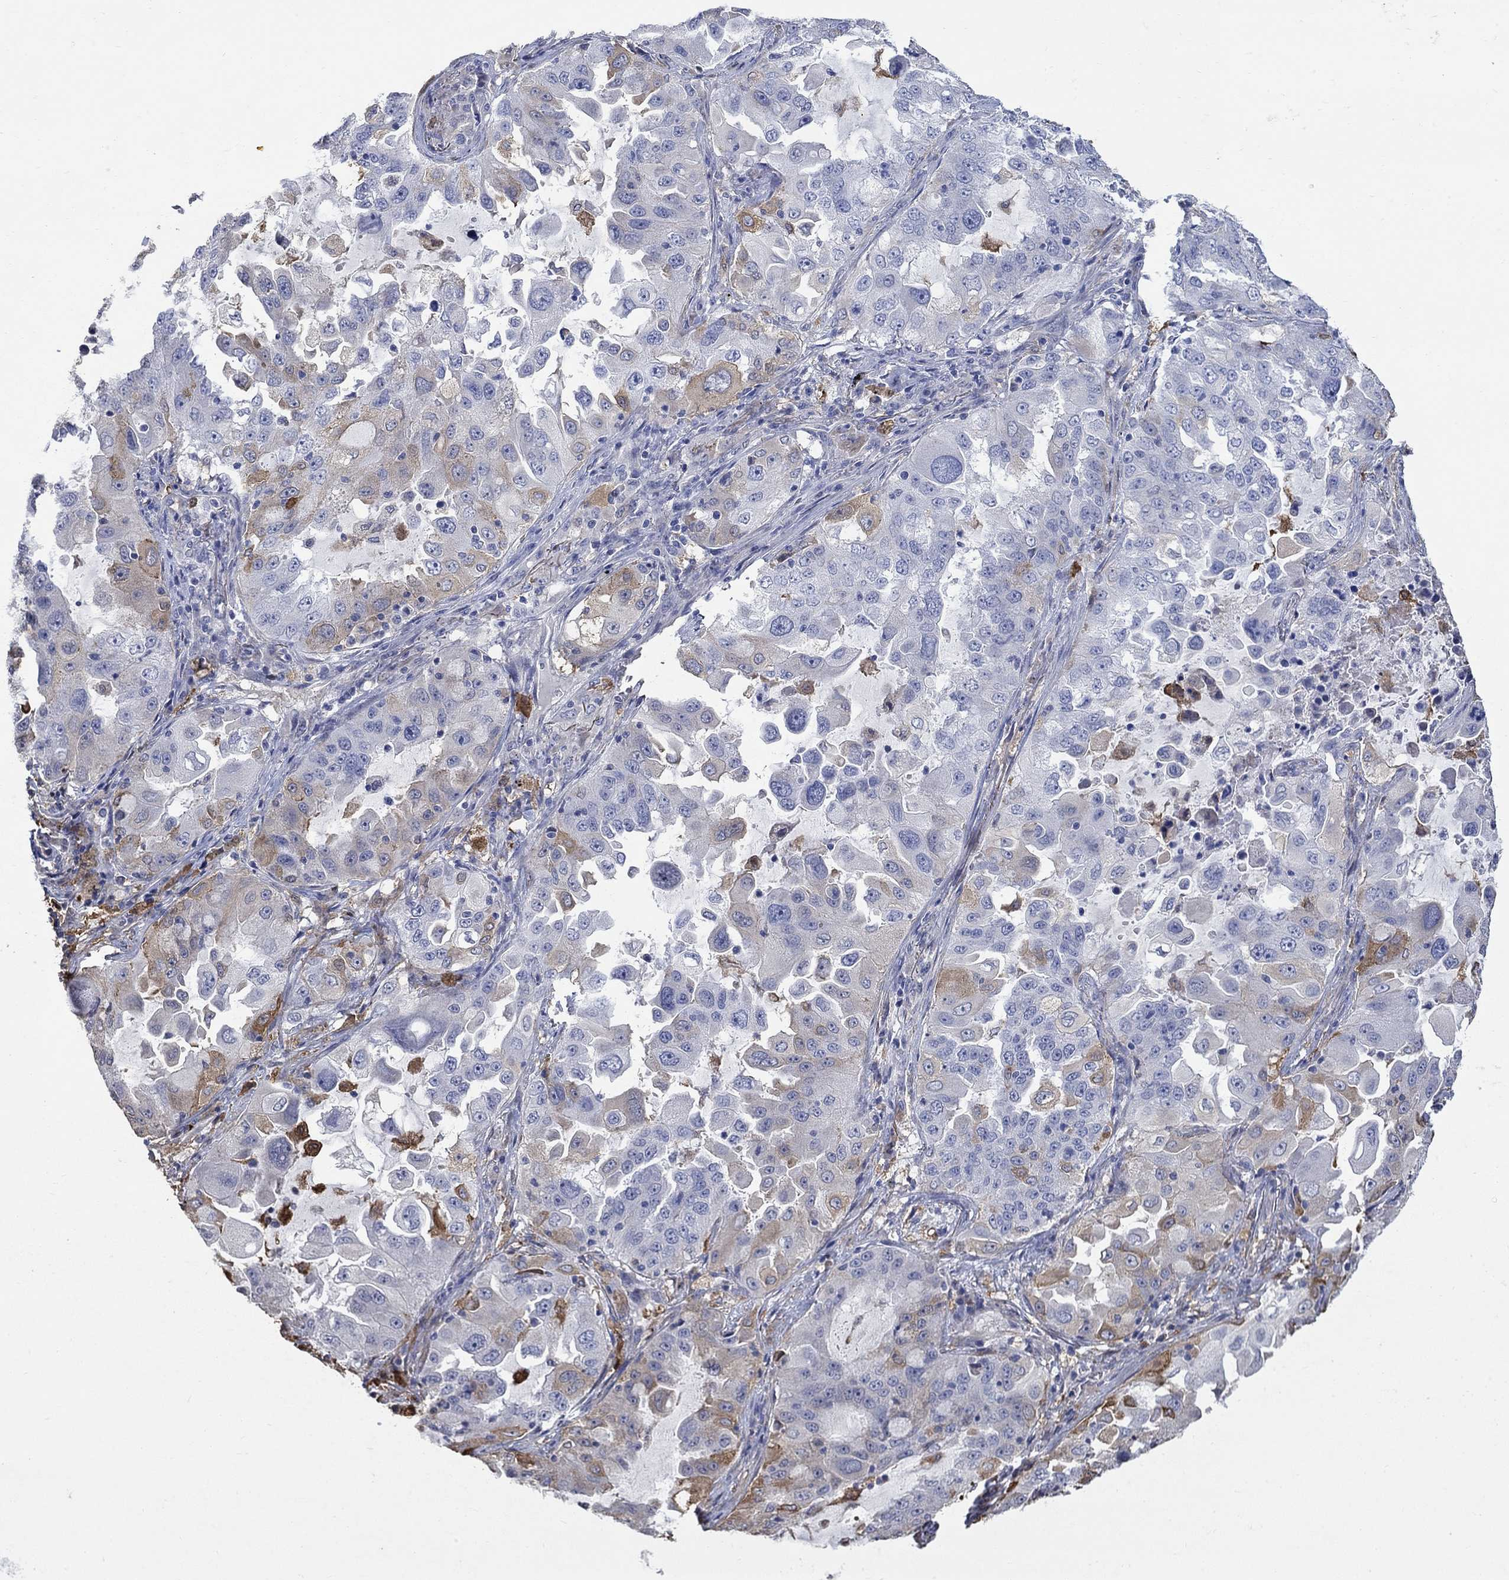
{"staining": {"intensity": "weak", "quantity": "<25%", "location": "cytoplasmic/membranous"}, "tissue": "lung cancer", "cell_type": "Tumor cells", "image_type": "cancer", "snomed": [{"axis": "morphology", "description": "Adenocarcinoma, NOS"}, {"axis": "topography", "description": "Lung"}], "caption": "The micrograph exhibits no staining of tumor cells in lung cancer (adenocarcinoma).", "gene": "TGM2", "patient": {"sex": "female", "age": 61}}